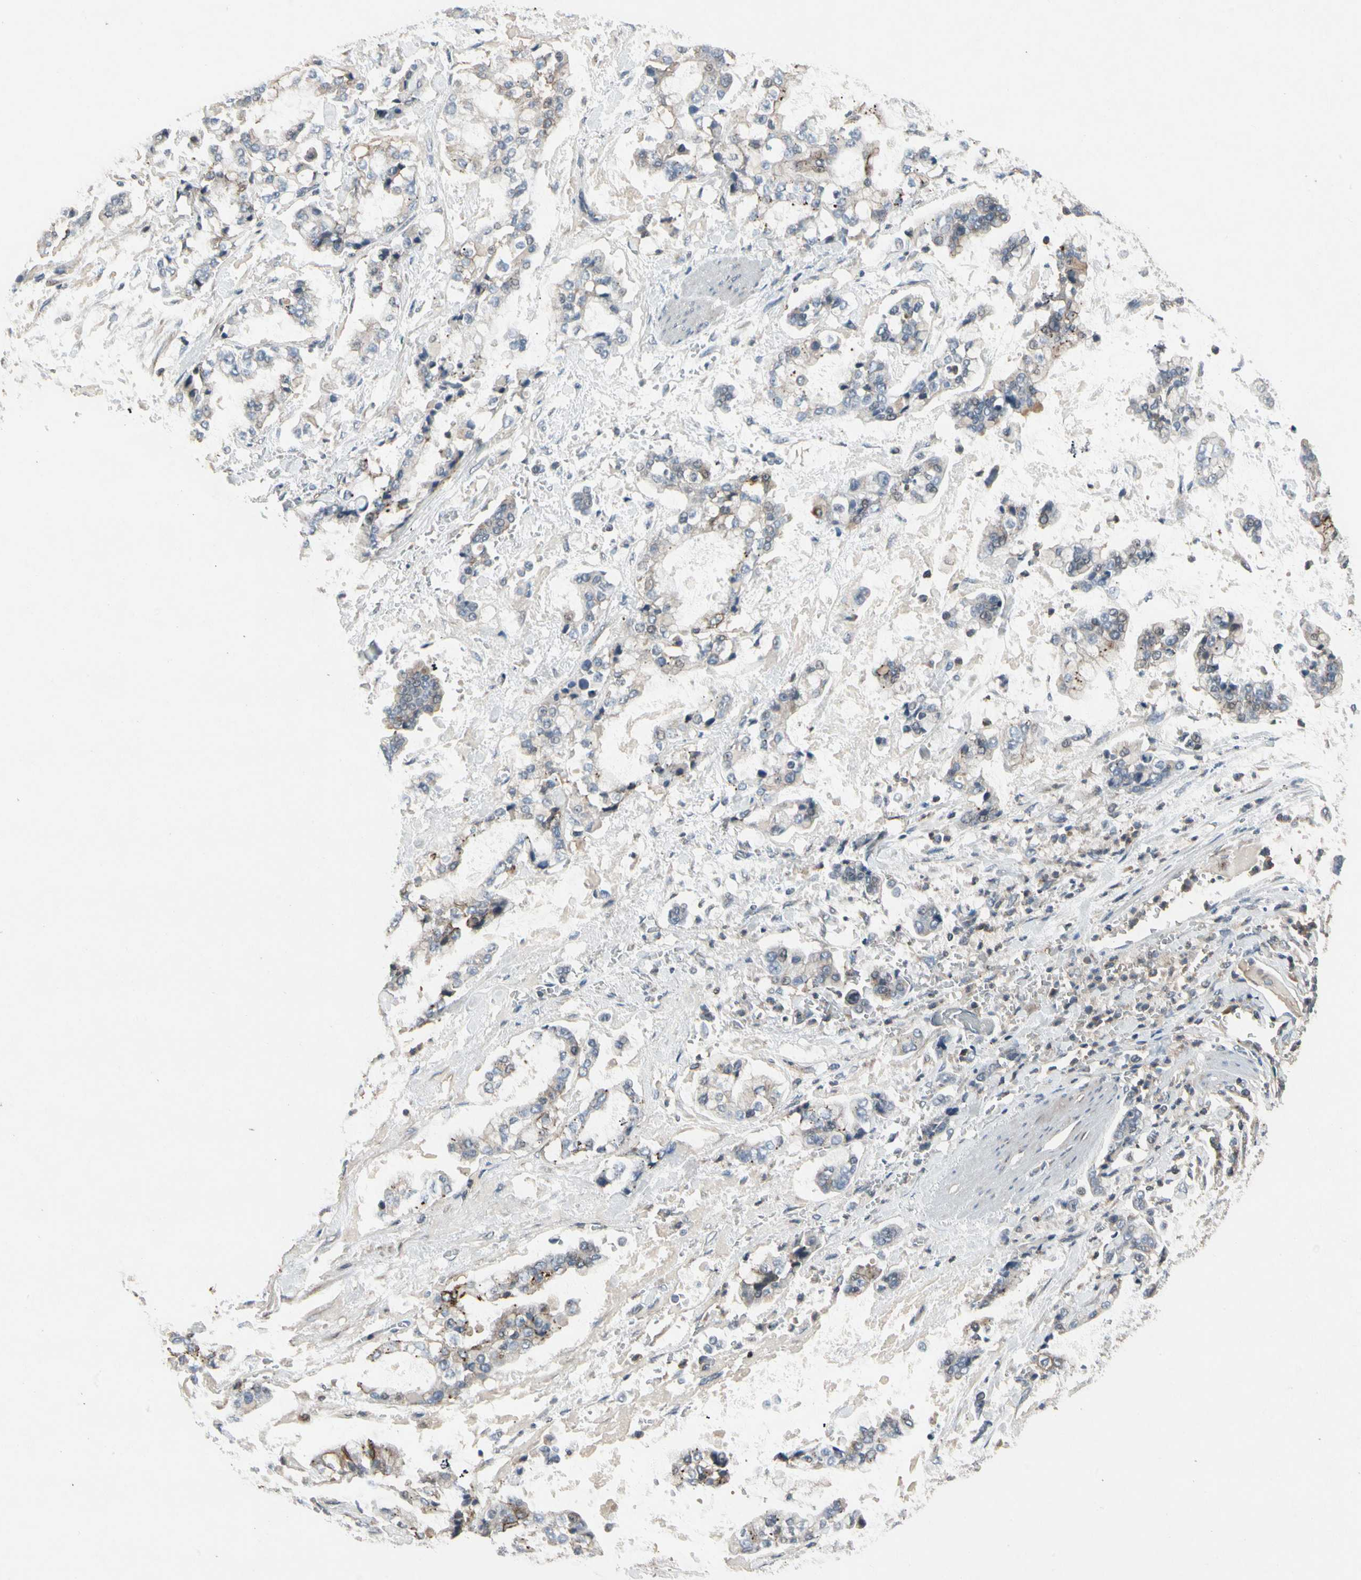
{"staining": {"intensity": "moderate", "quantity": "<25%", "location": "cytoplasmic/membranous"}, "tissue": "stomach cancer", "cell_type": "Tumor cells", "image_type": "cancer", "snomed": [{"axis": "morphology", "description": "Normal tissue, NOS"}, {"axis": "morphology", "description": "Adenocarcinoma, NOS"}, {"axis": "topography", "description": "Stomach, upper"}, {"axis": "topography", "description": "Stomach"}], "caption": "High-magnification brightfield microscopy of stomach adenocarcinoma stained with DAB (3,3'-diaminobenzidine) (brown) and counterstained with hematoxylin (blue). tumor cells exhibit moderate cytoplasmic/membranous expression is present in about<25% of cells.", "gene": "NMI", "patient": {"sex": "male", "age": 76}}